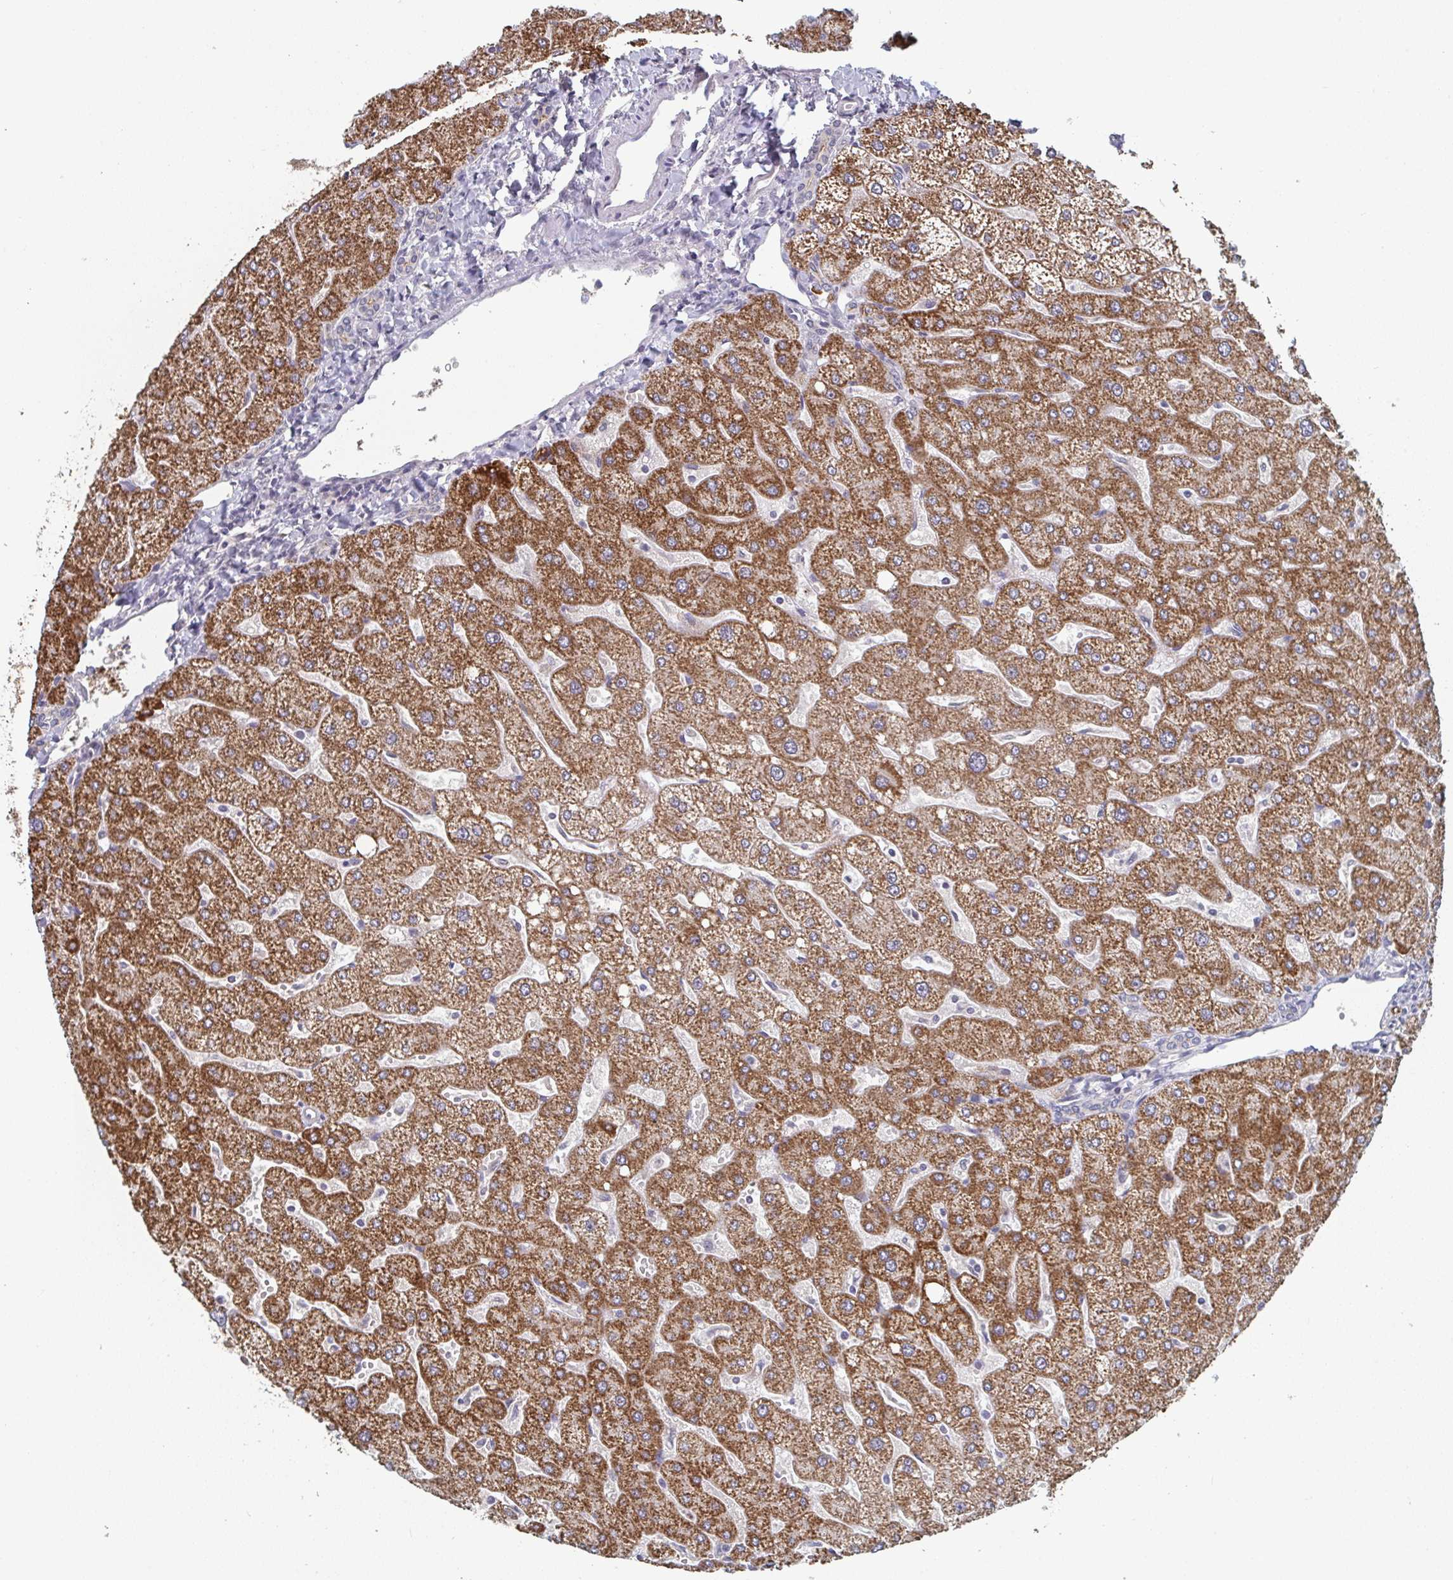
{"staining": {"intensity": "negative", "quantity": "none", "location": "none"}, "tissue": "liver", "cell_type": "Cholangiocytes", "image_type": "normal", "snomed": [{"axis": "morphology", "description": "Normal tissue, NOS"}, {"axis": "topography", "description": "Liver"}], "caption": "The micrograph shows no significant expression in cholangiocytes of liver.", "gene": "LIX1", "patient": {"sex": "male", "age": 67}}